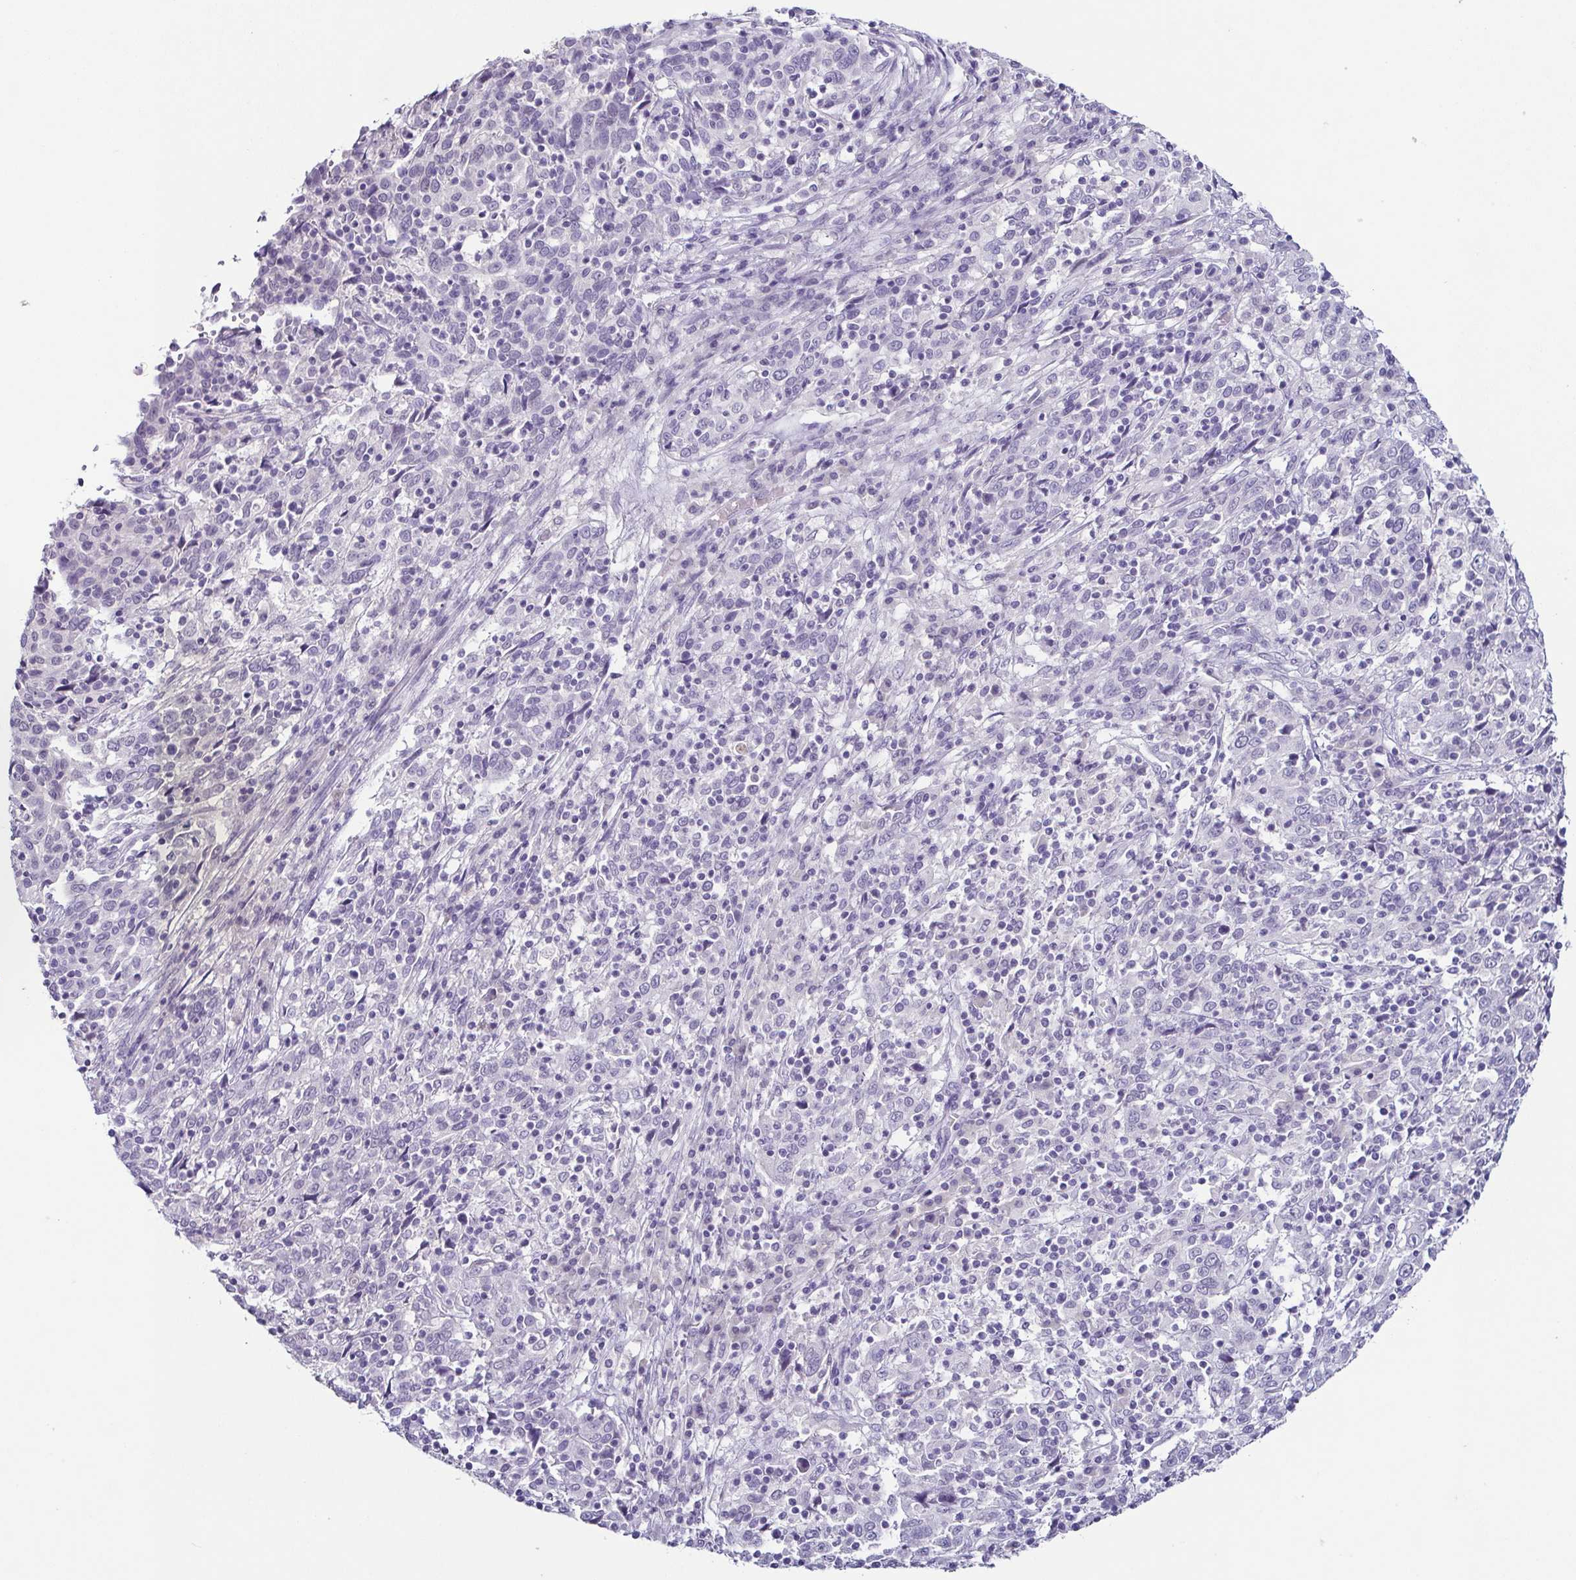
{"staining": {"intensity": "negative", "quantity": "none", "location": "none"}, "tissue": "cervical cancer", "cell_type": "Tumor cells", "image_type": "cancer", "snomed": [{"axis": "morphology", "description": "Squamous cell carcinoma, NOS"}, {"axis": "topography", "description": "Cervix"}], "caption": "High magnification brightfield microscopy of cervical squamous cell carcinoma stained with DAB (3,3'-diaminobenzidine) (brown) and counterstained with hematoxylin (blue): tumor cells show no significant expression. (DAB (3,3'-diaminobenzidine) immunohistochemistry, high magnification).", "gene": "TP73", "patient": {"sex": "female", "age": 46}}